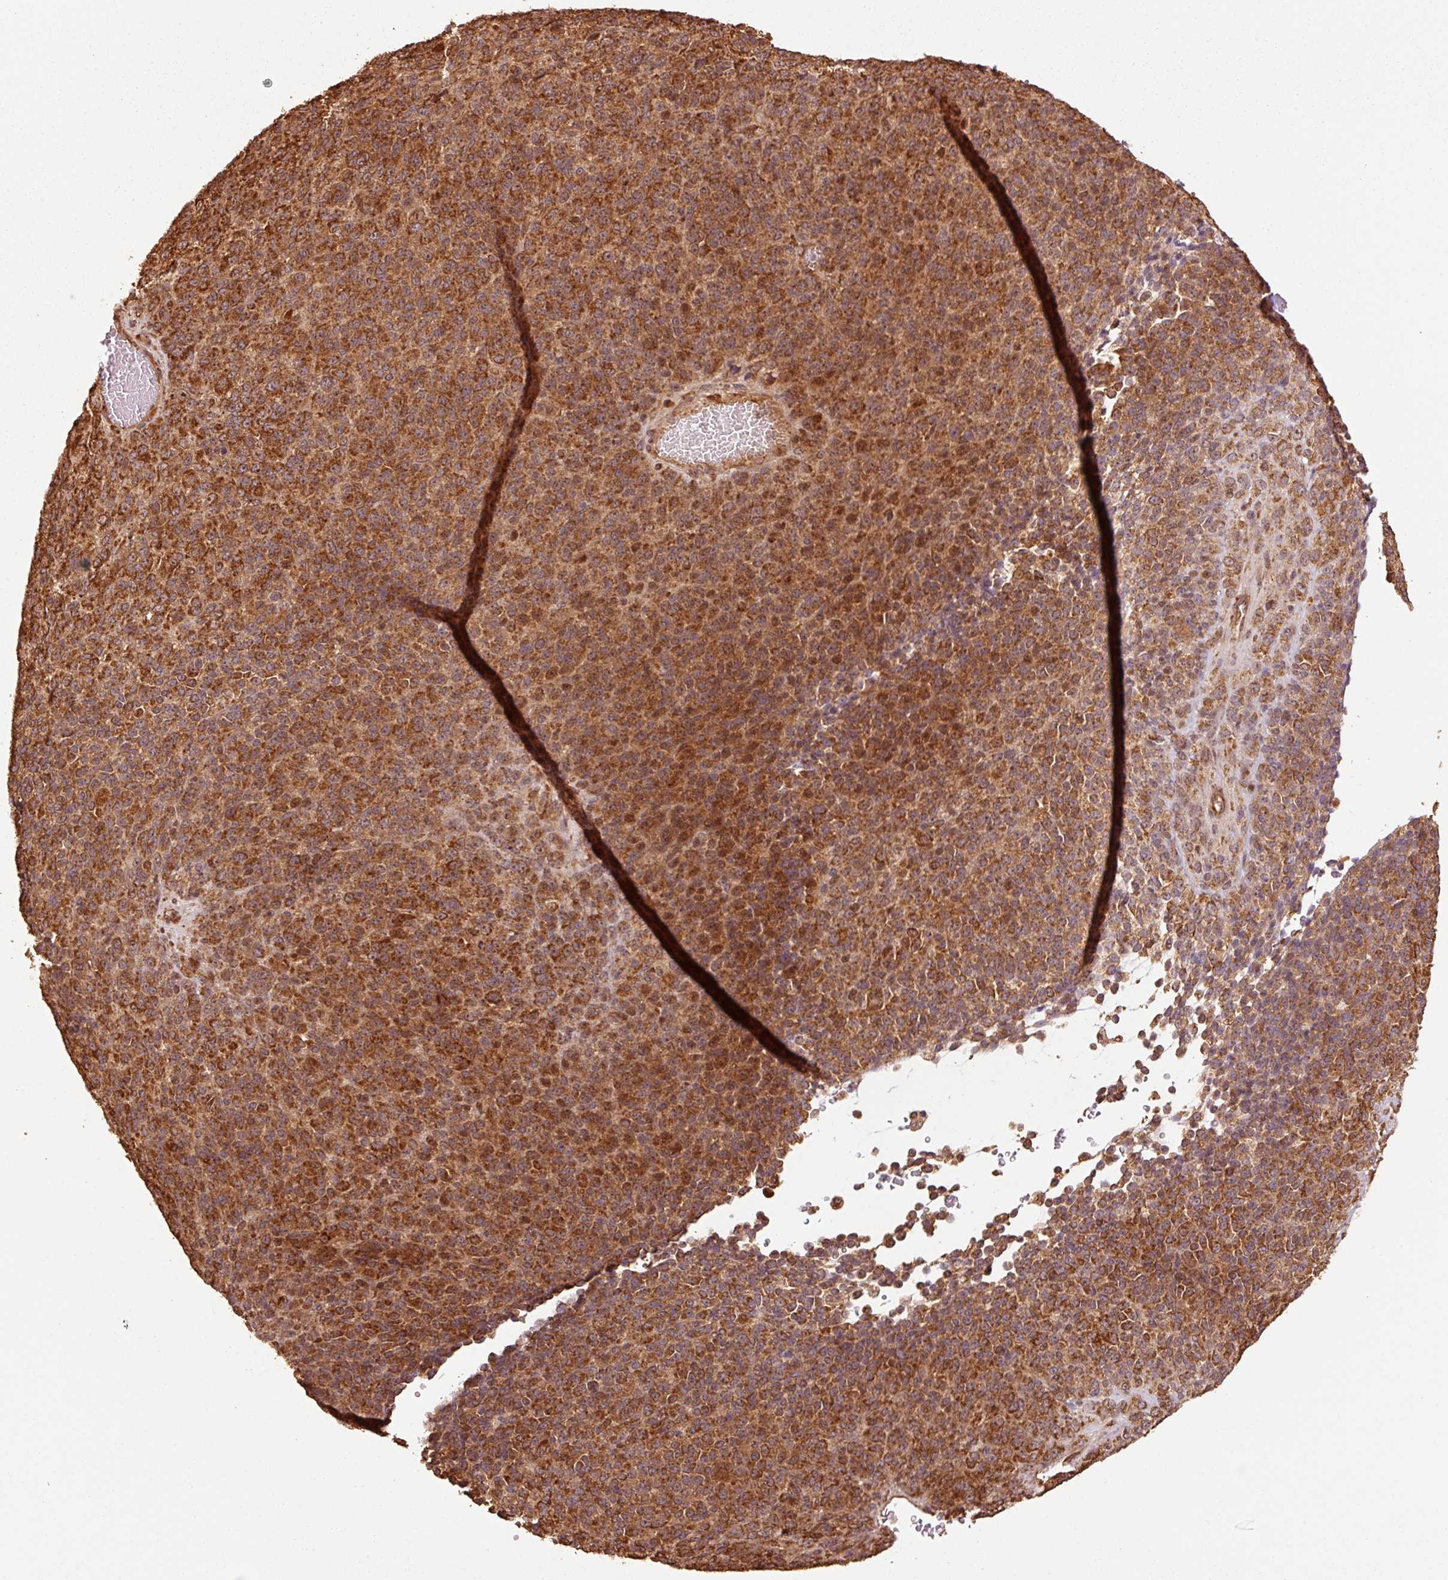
{"staining": {"intensity": "strong", "quantity": ">75%", "location": "cytoplasmic/membranous"}, "tissue": "melanoma", "cell_type": "Tumor cells", "image_type": "cancer", "snomed": [{"axis": "morphology", "description": "Malignant melanoma, Metastatic site"}, {"axis": "topography", "description": "Brain"}], "caption": "Brown immunohistochemical staining in melanoma demonstrates strong cytoplasmic/membranous positivity in about >75% of tumor cells.", "gene": "MRPL16", "patient": {"sex": "female", "age": 56}}